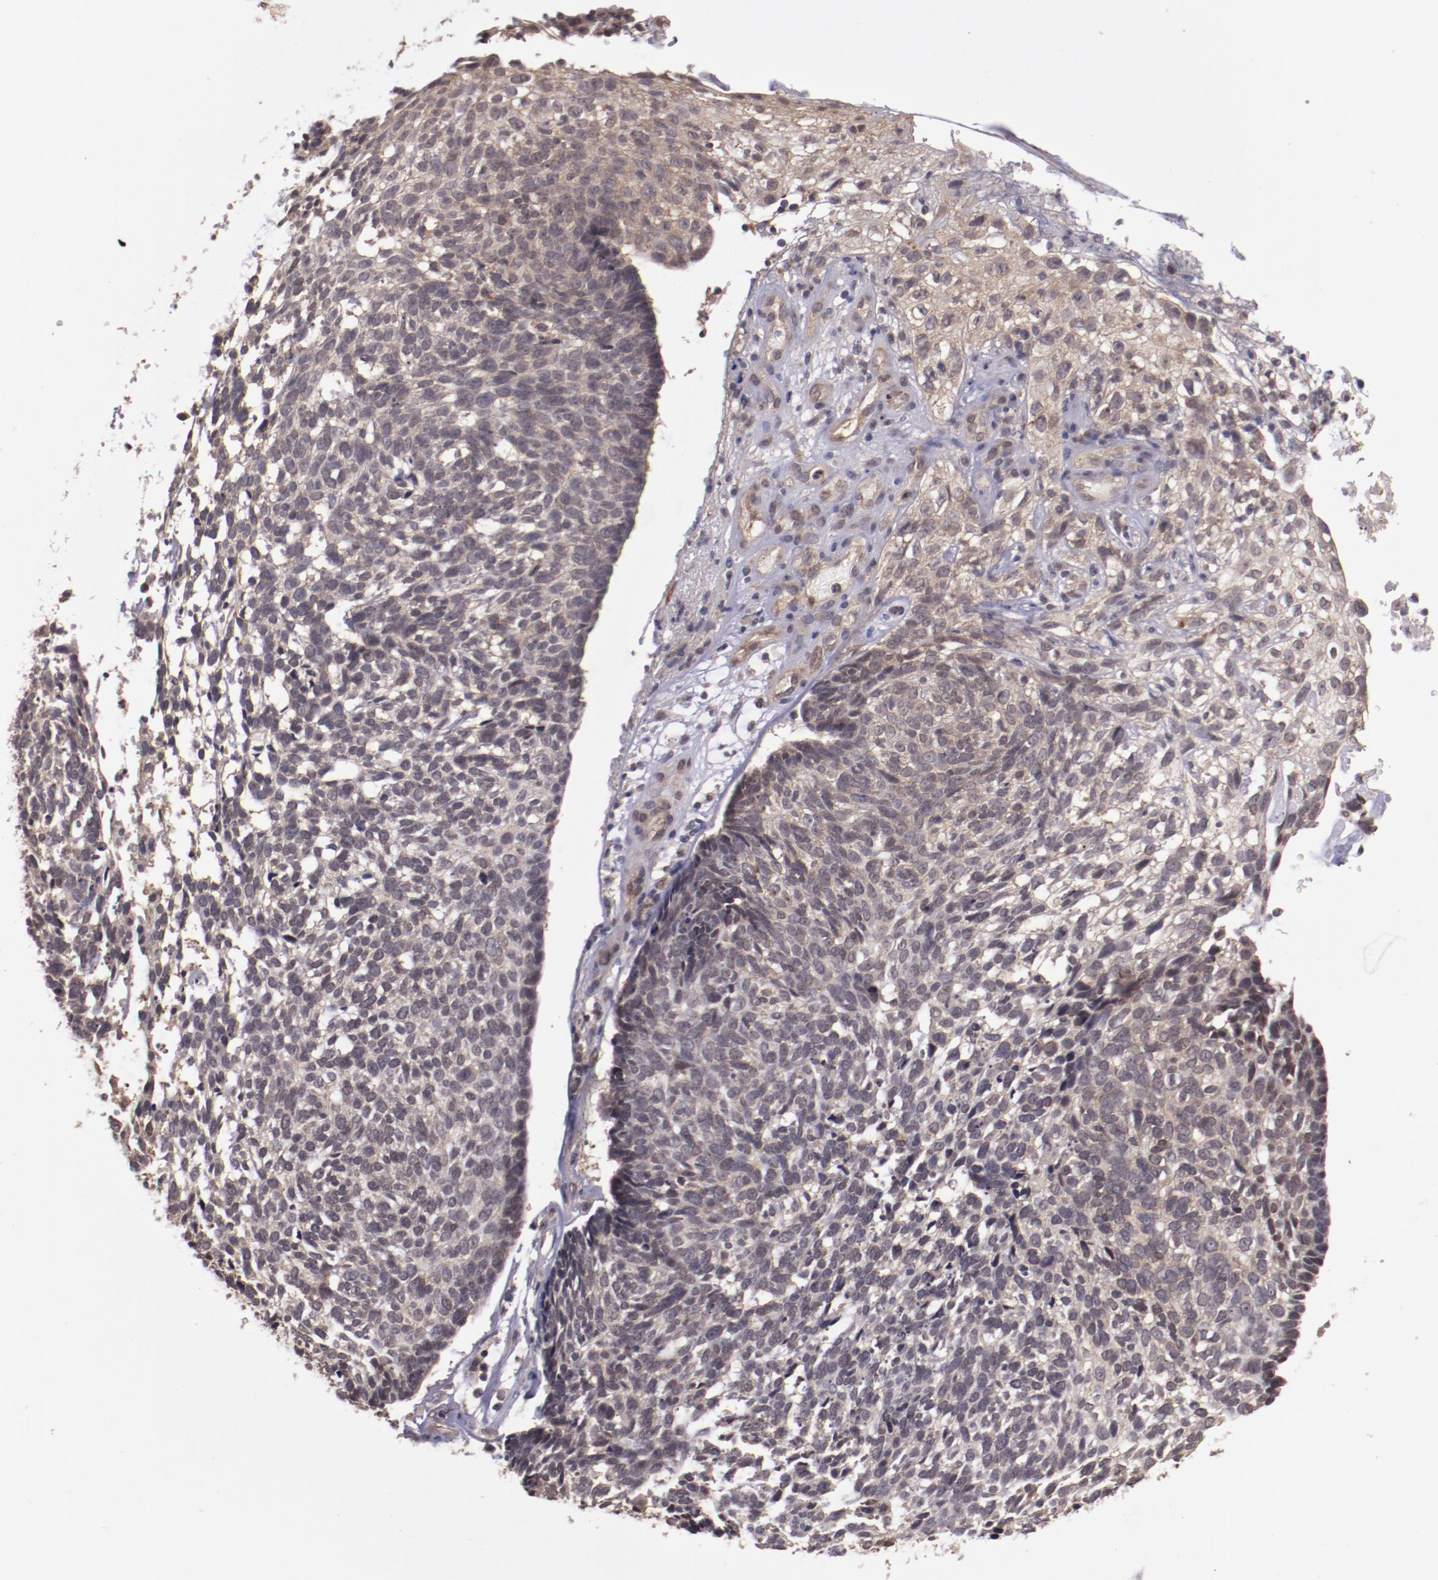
{"staining": {"intensity": "weak", "quantity": ">75%", "location": "cytoplasmic/membranous"}, "tissue": "skin cancer", "cell_type": "Tumor cells", "image_type": "cancer", "snomed": [{"axis": "morphology", "description": "Basal cell carcinoma"}, {"axis": "topography", "description": "Skin"}], "caption": "Immunohistochemical staining of skin cancer shows weak cytoplasmic/membranous protein positivity in approximately >75% of tumor cells. Ihc stains the protein of interest in brown and the nuclei are stained blue.", "gene": "FTSJ1", "patient": {"sex": "male", "age": 72}}